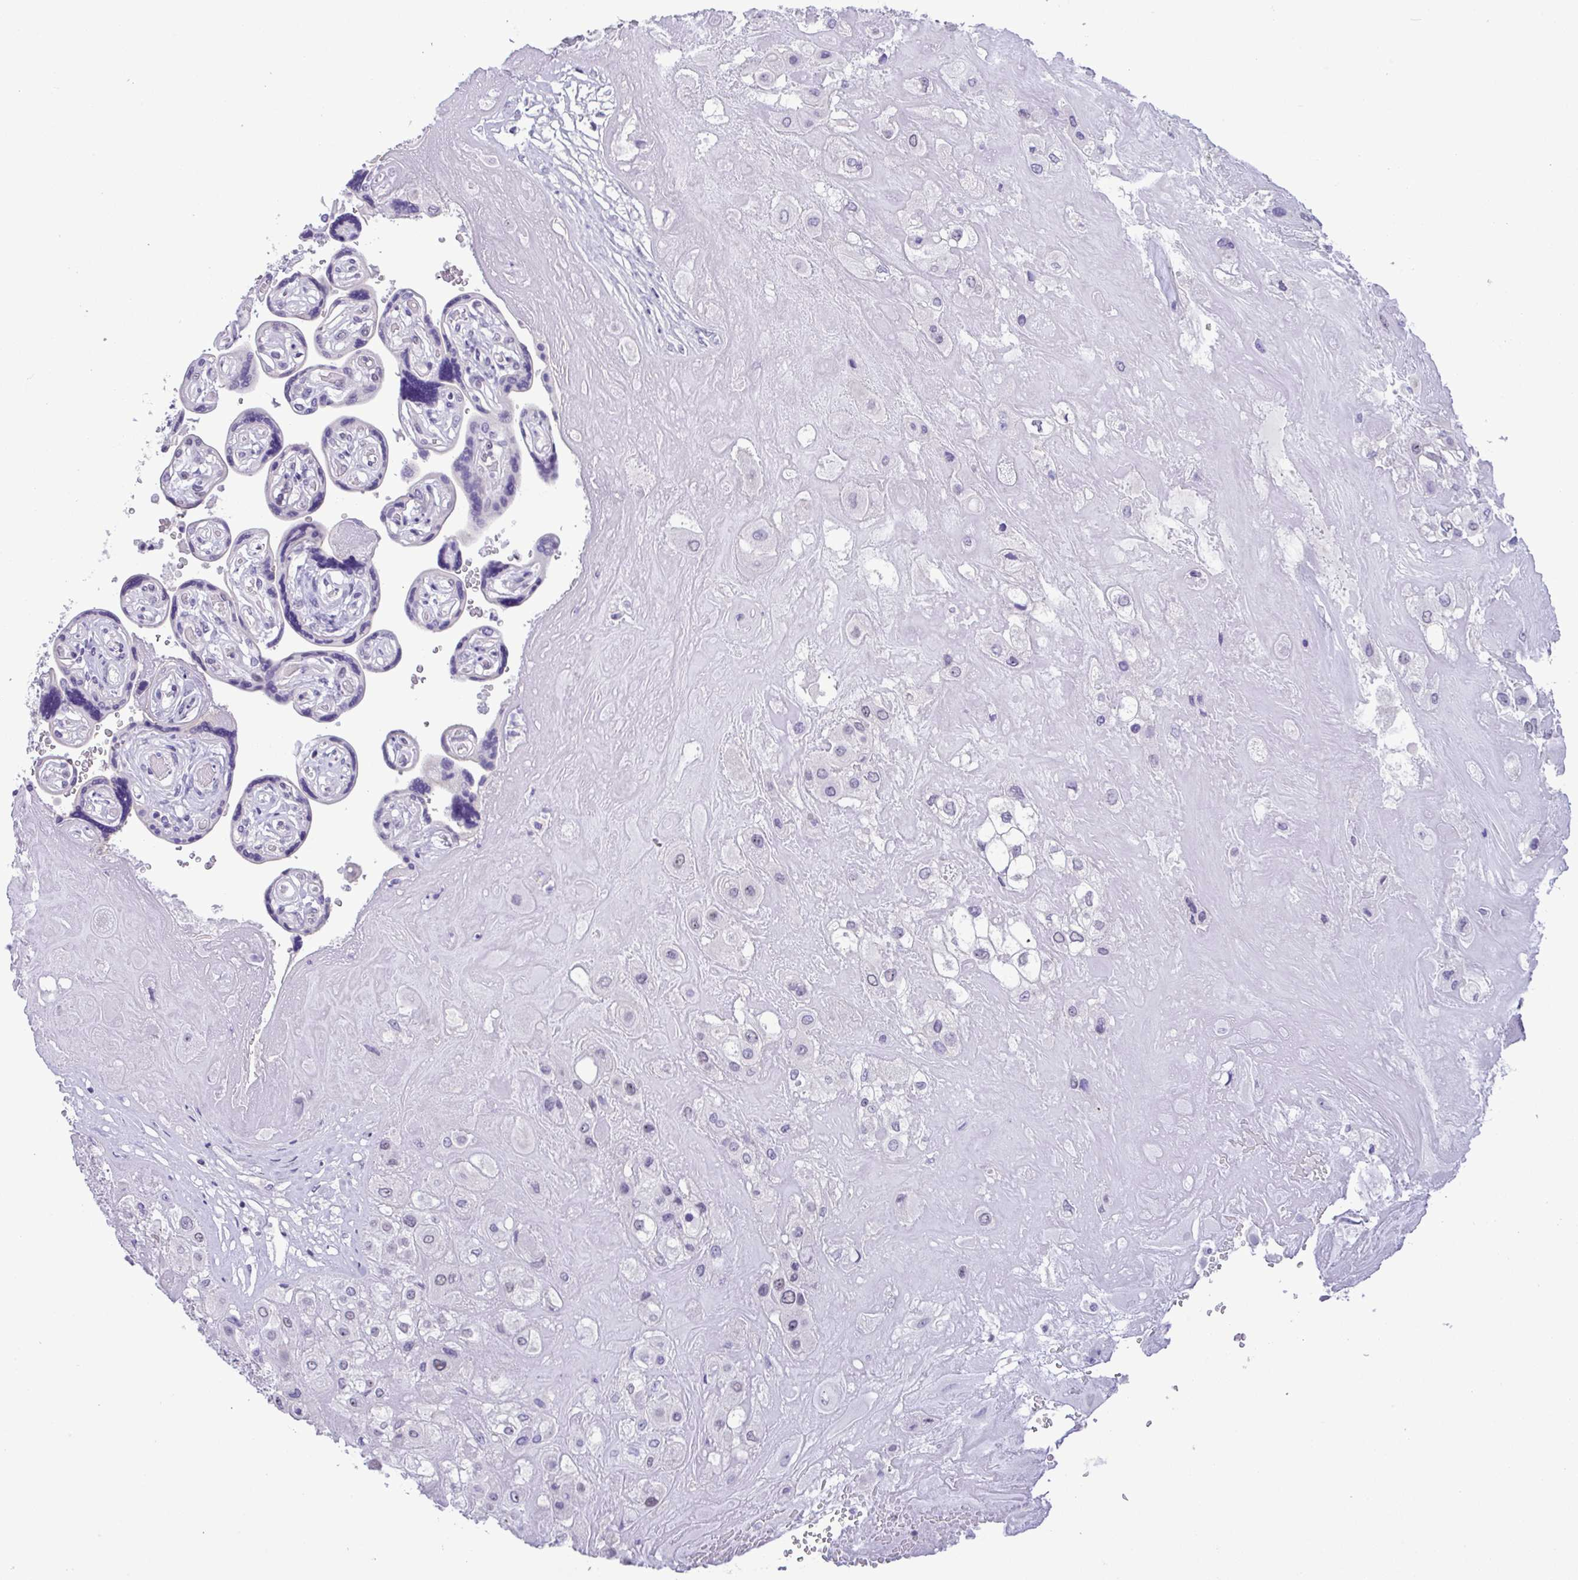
{"staining": {"intensity": "negative", "quantity": "none", "location": "none"}, "tissue": "placenta", "cell_type": "Decidual cells", "image_type": "normal", "snomed": [{"axis": "morphology", "description": "Normal tissue, NOS"}, {"axis": "topography", "description": "Placenta"}], "caption": "Immunohistochemistry of benign human placenta demonstrates no expression in decidual cells.", "gene": "YBX2", "patient": {"sex": "female", "age": 32}}